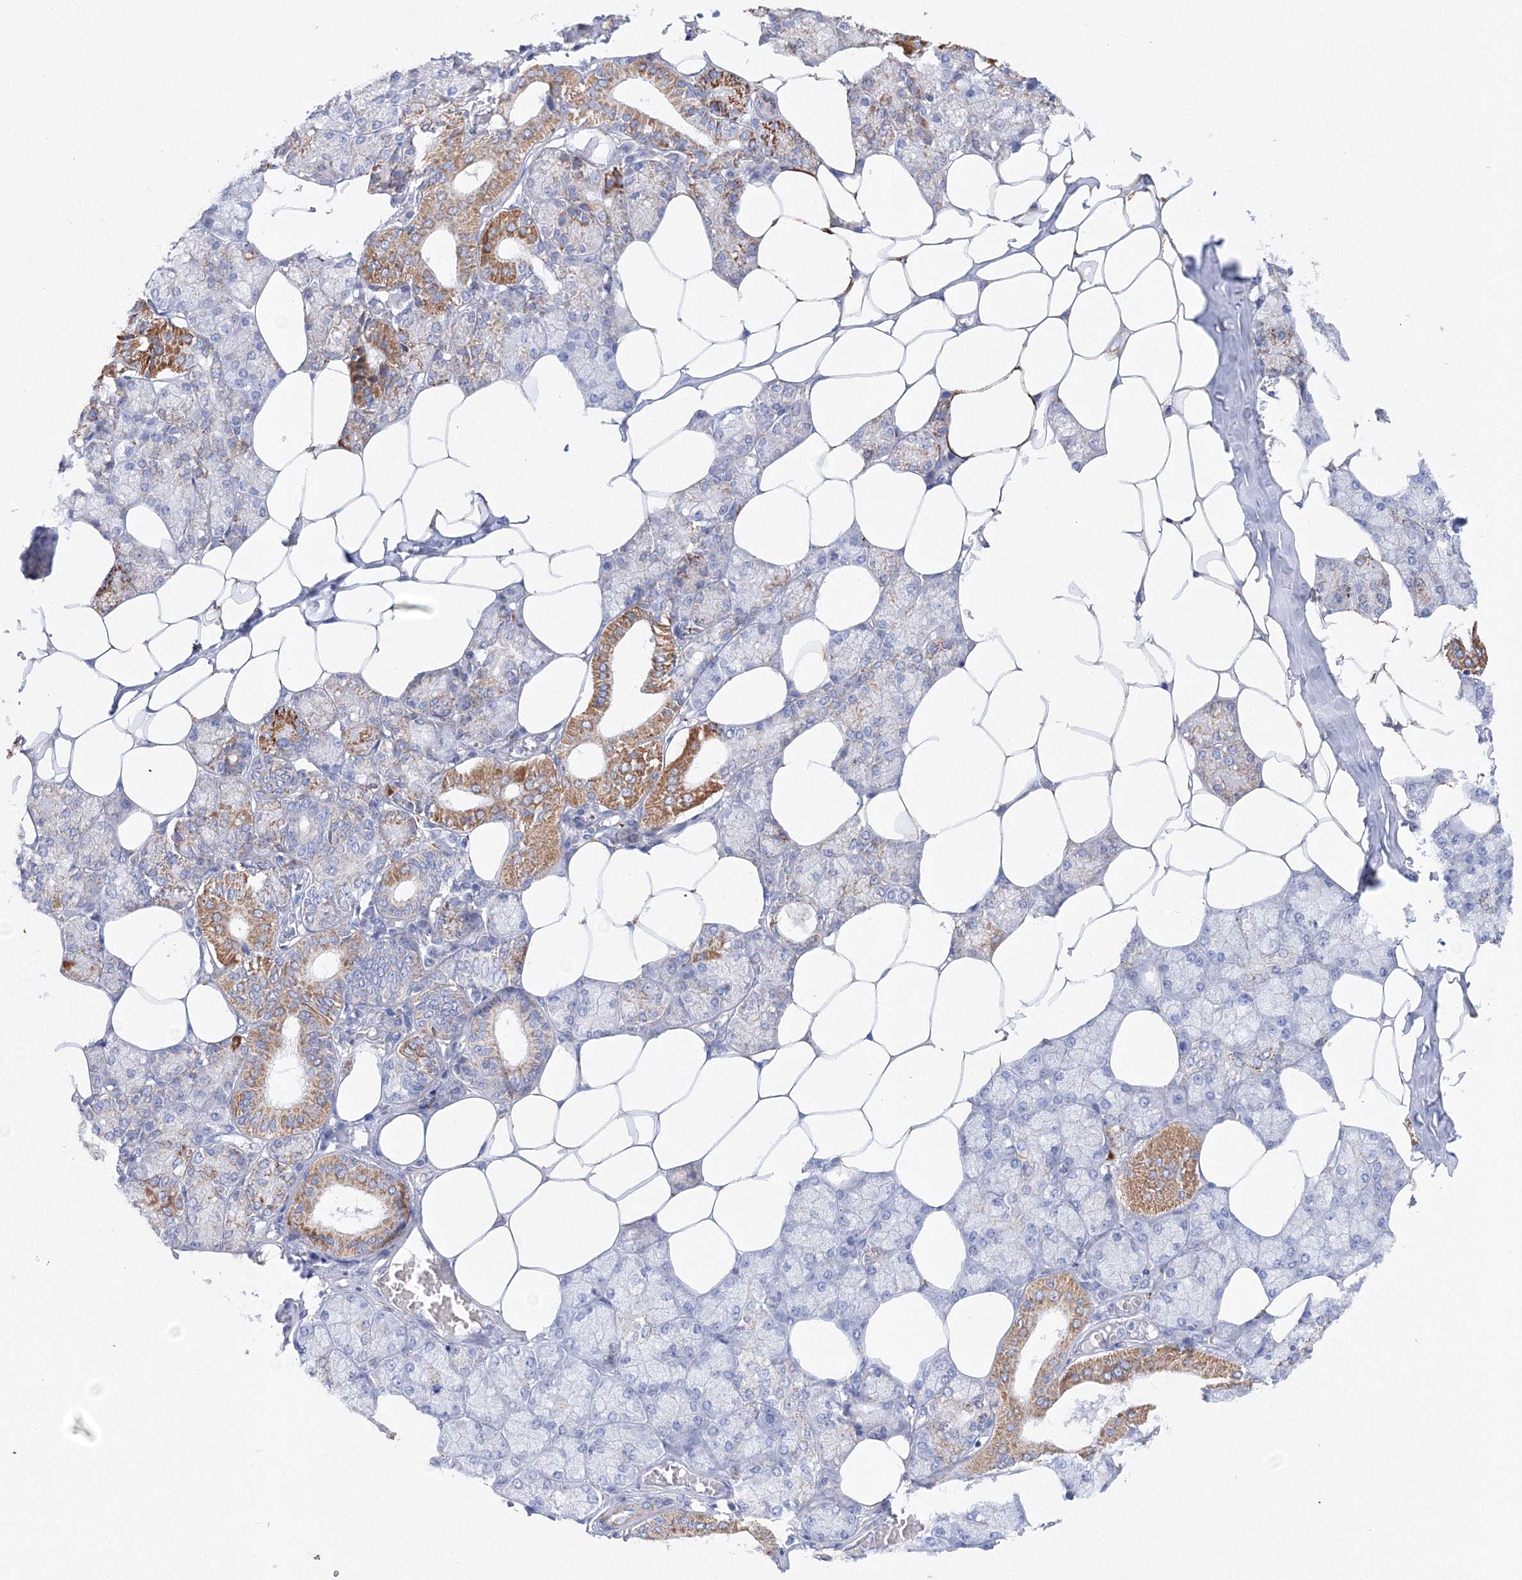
{"staining": {"intensity": "moderate", "quantity": "<25%", "location": "cytoplasmic/membranous"}, "tissue": "salivary gland", "cell_type": "Glandular cells", "image_type": "normal", "snomed": [{"axis": "morphology", "description": "Normal tissue, NOS"}, {"axis": "topography", "description": "Salivary gland"}], "caption": "IHC photomicrograph of benign salivary gland: salivary gland stained using immunohistochemistry (IHC) demonstrates low levels of moderate protein expression localized specifically in the cytoplasmic/membranous of glandular cells, appearing as a cytoplasmic/membranous brown color.", "gene": "MERTK", "patient": {"sex": "male", "age": 62}}